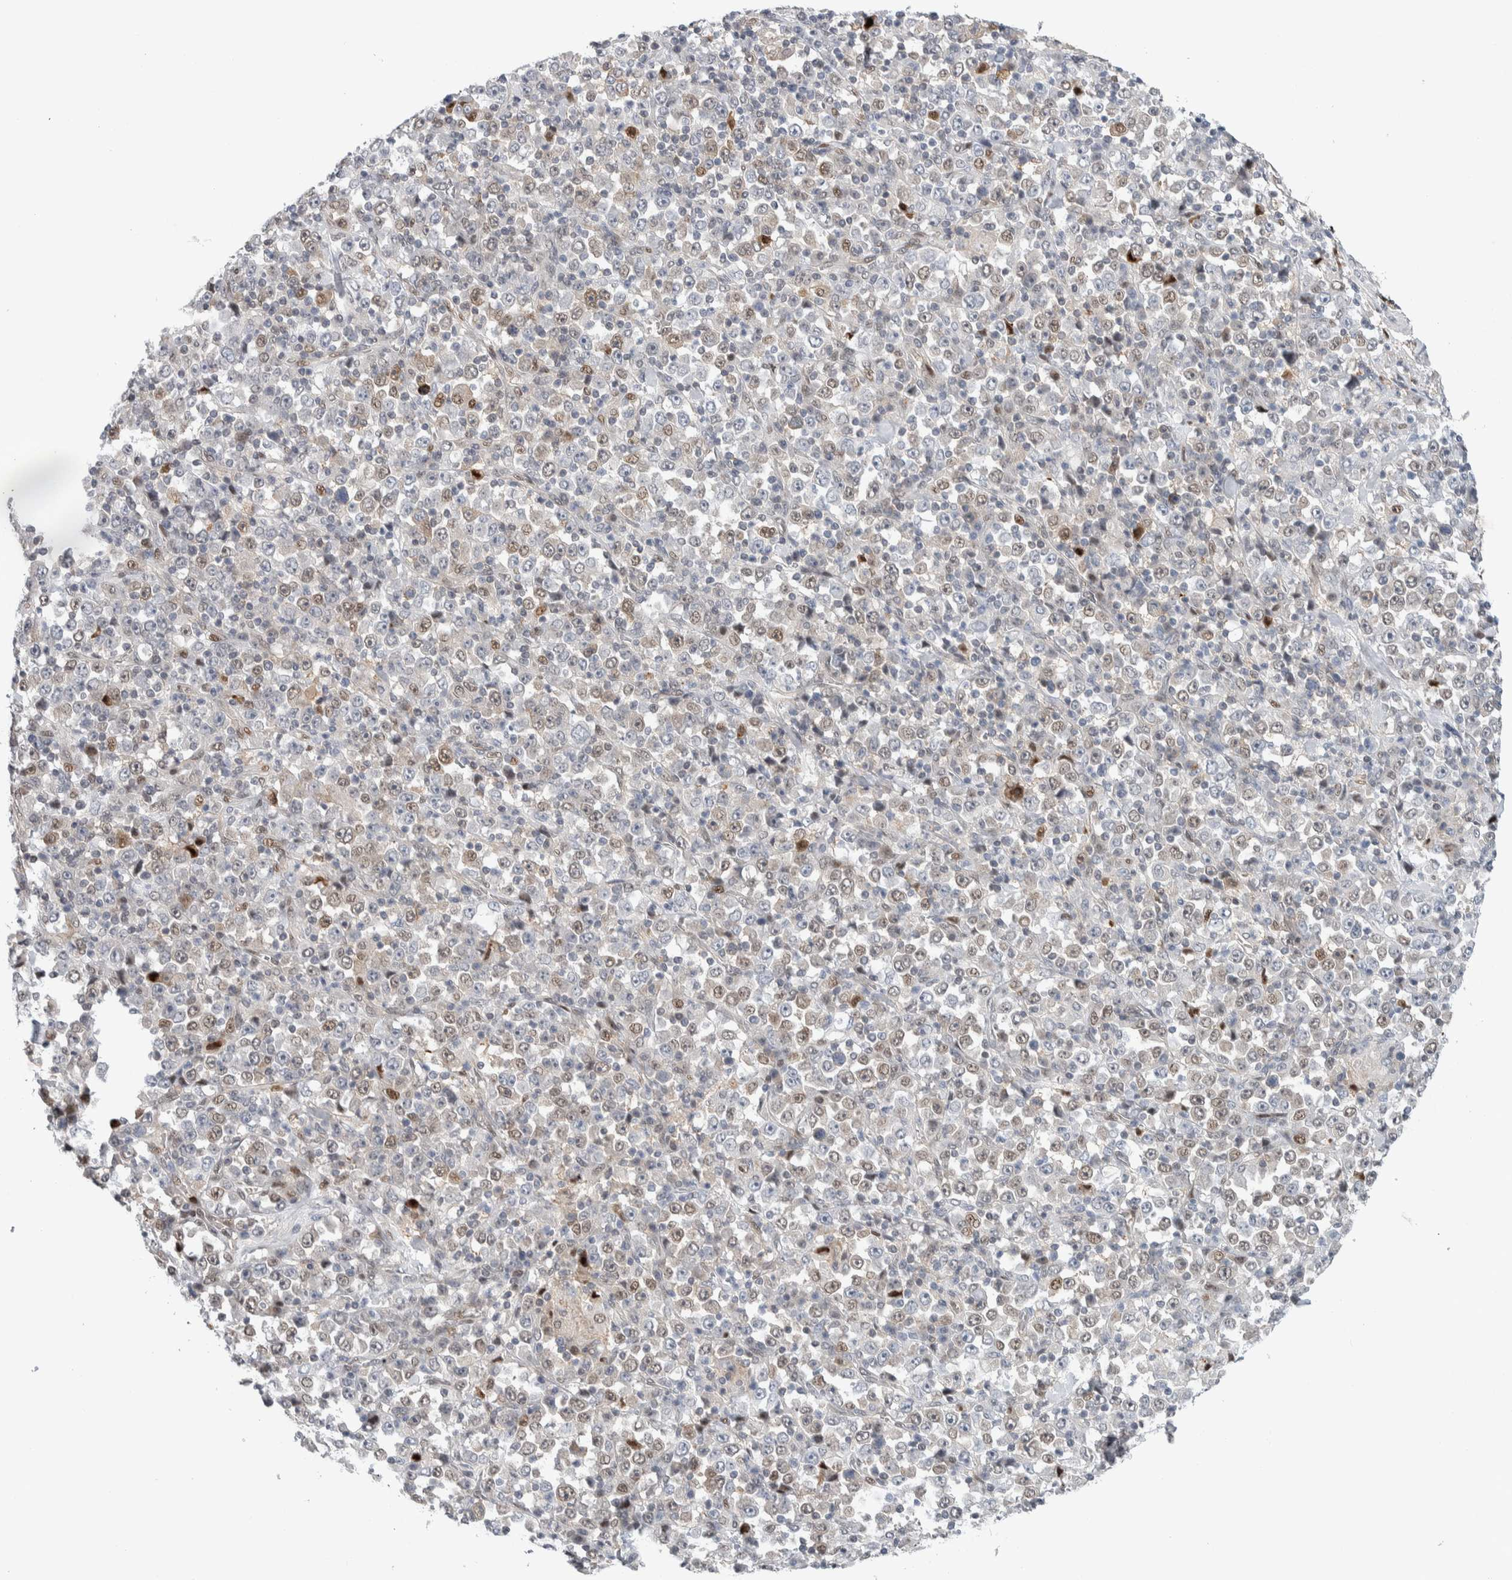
{"staining": {"intensity": "weak", "quantity": "25%-75%", "location": "cytoplasmic/membranous"}, "tissue": "stomach cancer", "cell_type": "Tumor cells", "image_type": "cancer", "snomed": [{"axis": "morphology", "description": "Normal tissue, NOS"}, {"axis": "morphology", "description": "Adenocarcinoma, NOS"}, {"axis": "topography", "description": "Stomach, upper"}, {"axis": "topography", "description": "Stomach"}], "caption": "Immunohistochemical staining of stomach cancer exhibits weak cytoplasmic/membranous protein expression in approximately 25%-75% of tumor cells.", "gene": "NCR3LG1", "patient": {"sex": "male", "age": 59}}